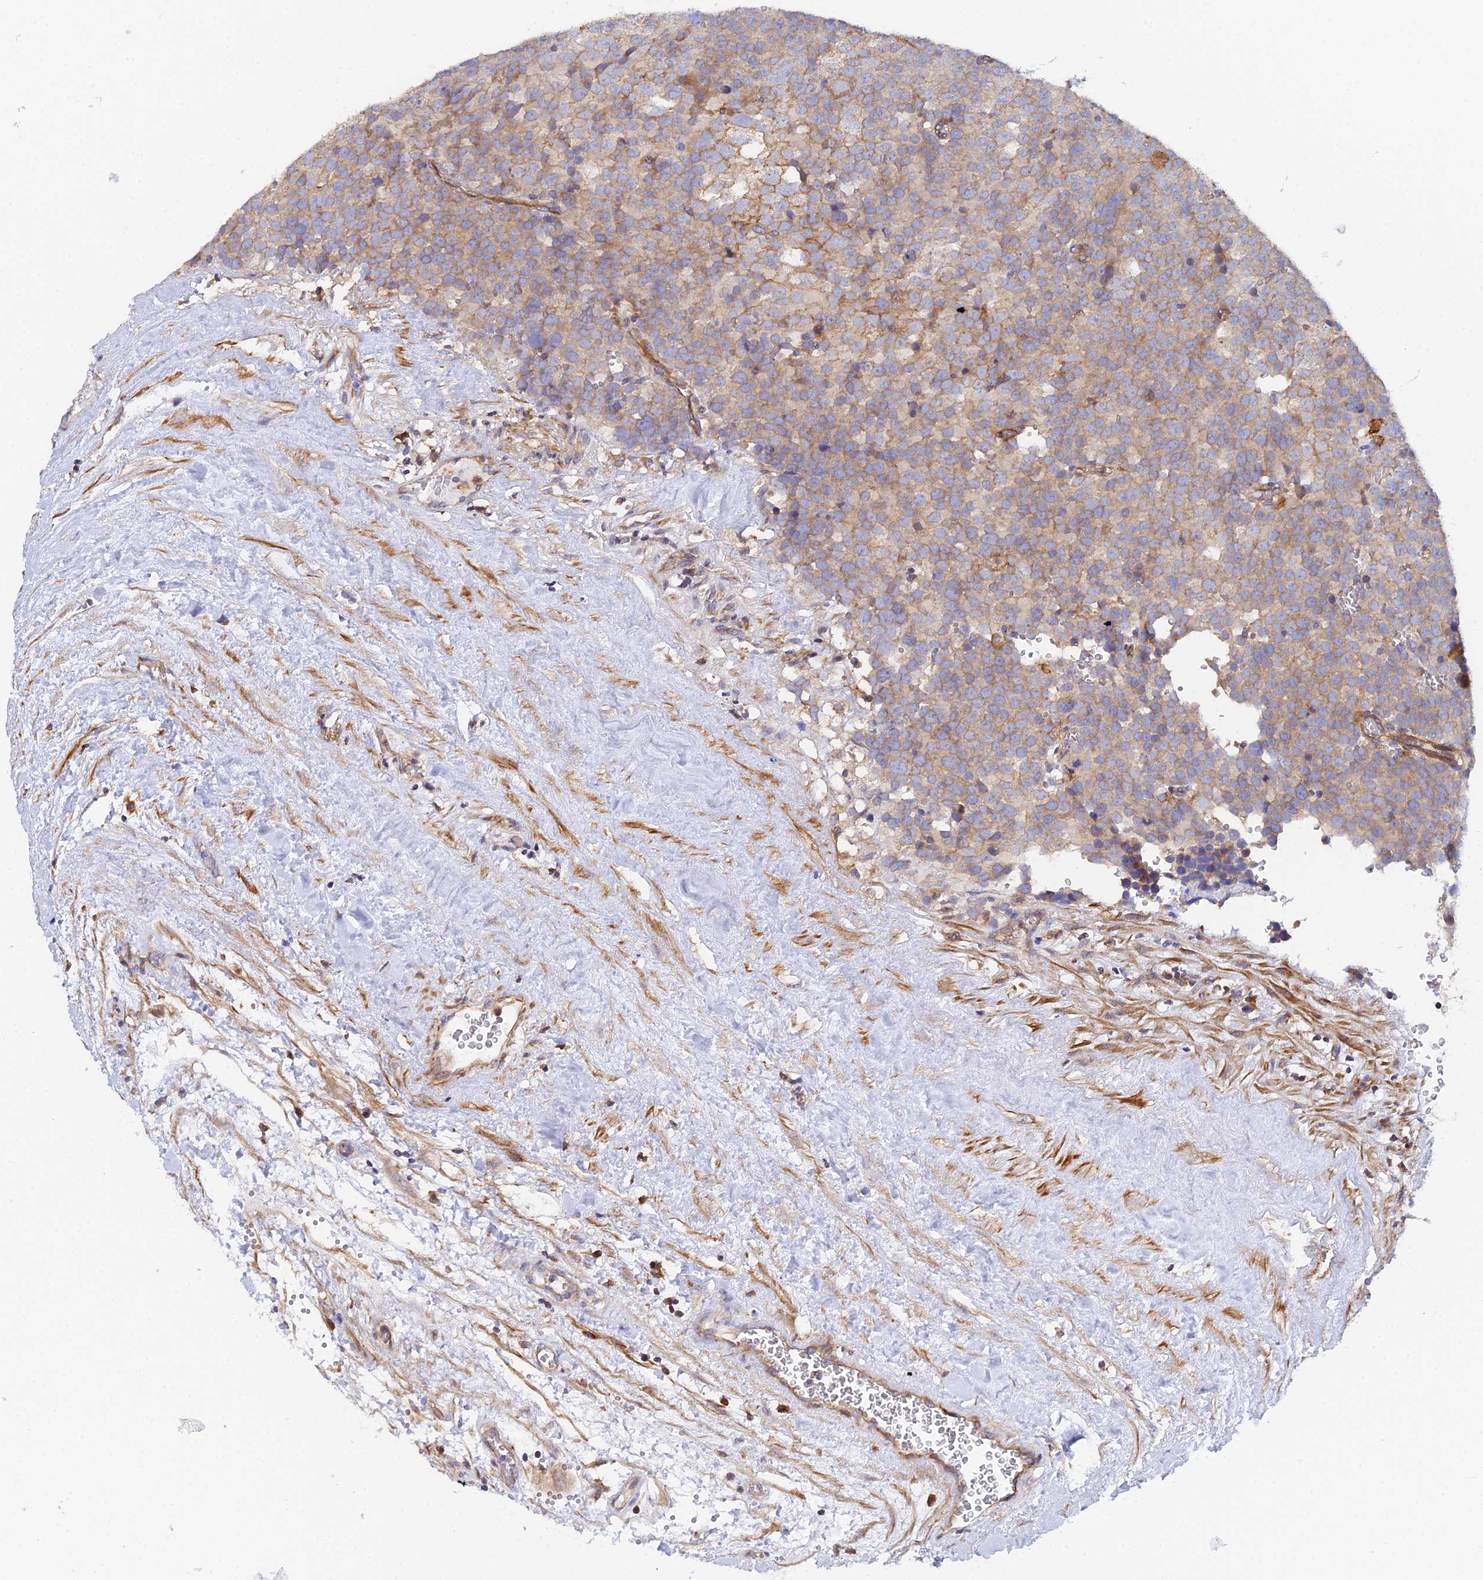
{"staining": {"intensity": "moderate", "quantity": "25%-75%", "location": "cytoplasmic/membranous"}, "tissue": "testis cancer", "cell_type": "Tumor cells", "image_type": "cancer", "snomed": [{"axis": "morphology", "description": "Seminoma, NOS"}, {"axis": "topography", "description": "Testis"}], "caption": "Immunohistochemical staining of human testis cancer (seminoma) displays medium levels of moderate cytoplasmic/membranous protein expression in approximately 25%-75% of tumor cells. (Stains: DAB in brown, nuclei in blue, Microscopy: brightfield microscopy at high magnification).", "gene": "GNG5B", "patient": {"sex": "male", "age": 71}}